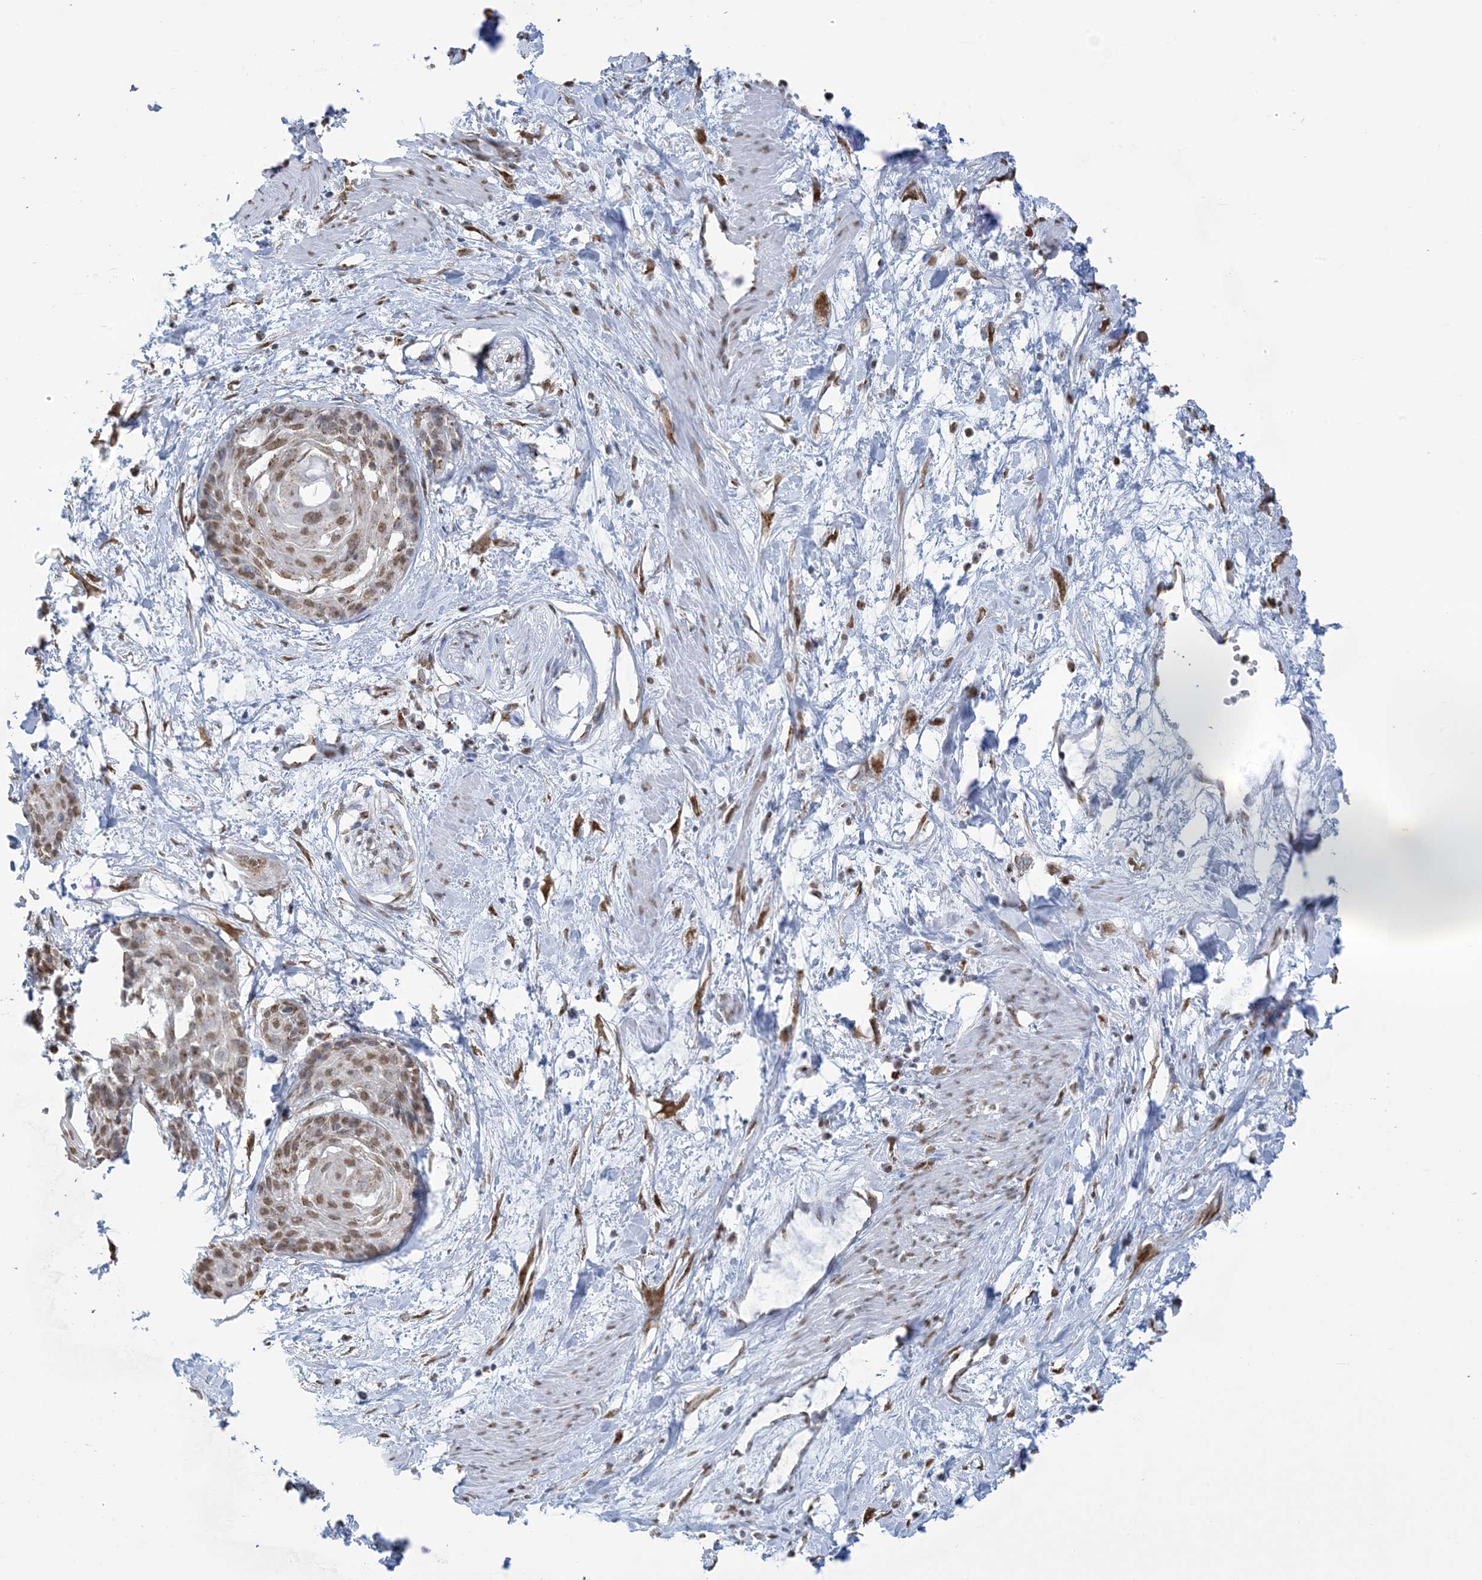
{"staining": {"intensity": "moderate", "quantity": ">75%", "location": "nuclear"}, "tissue": "cervical cancer", "cell_type": "Tumor cells", "image_type": "cancer", "snomed": [{"axis": "morphology", "description": "Squamous cell carcinoma, NOS"}, {"axis": "topography", "description": "Cervix"}], "caption": "Moderate nuclear protein staining is present in about >75% of tumor cells in cervical squamous cell carcinoma. Nuclei are stained in blue.", "gene": "GPR107", "patient": {"sex": "female", "age": 57}}